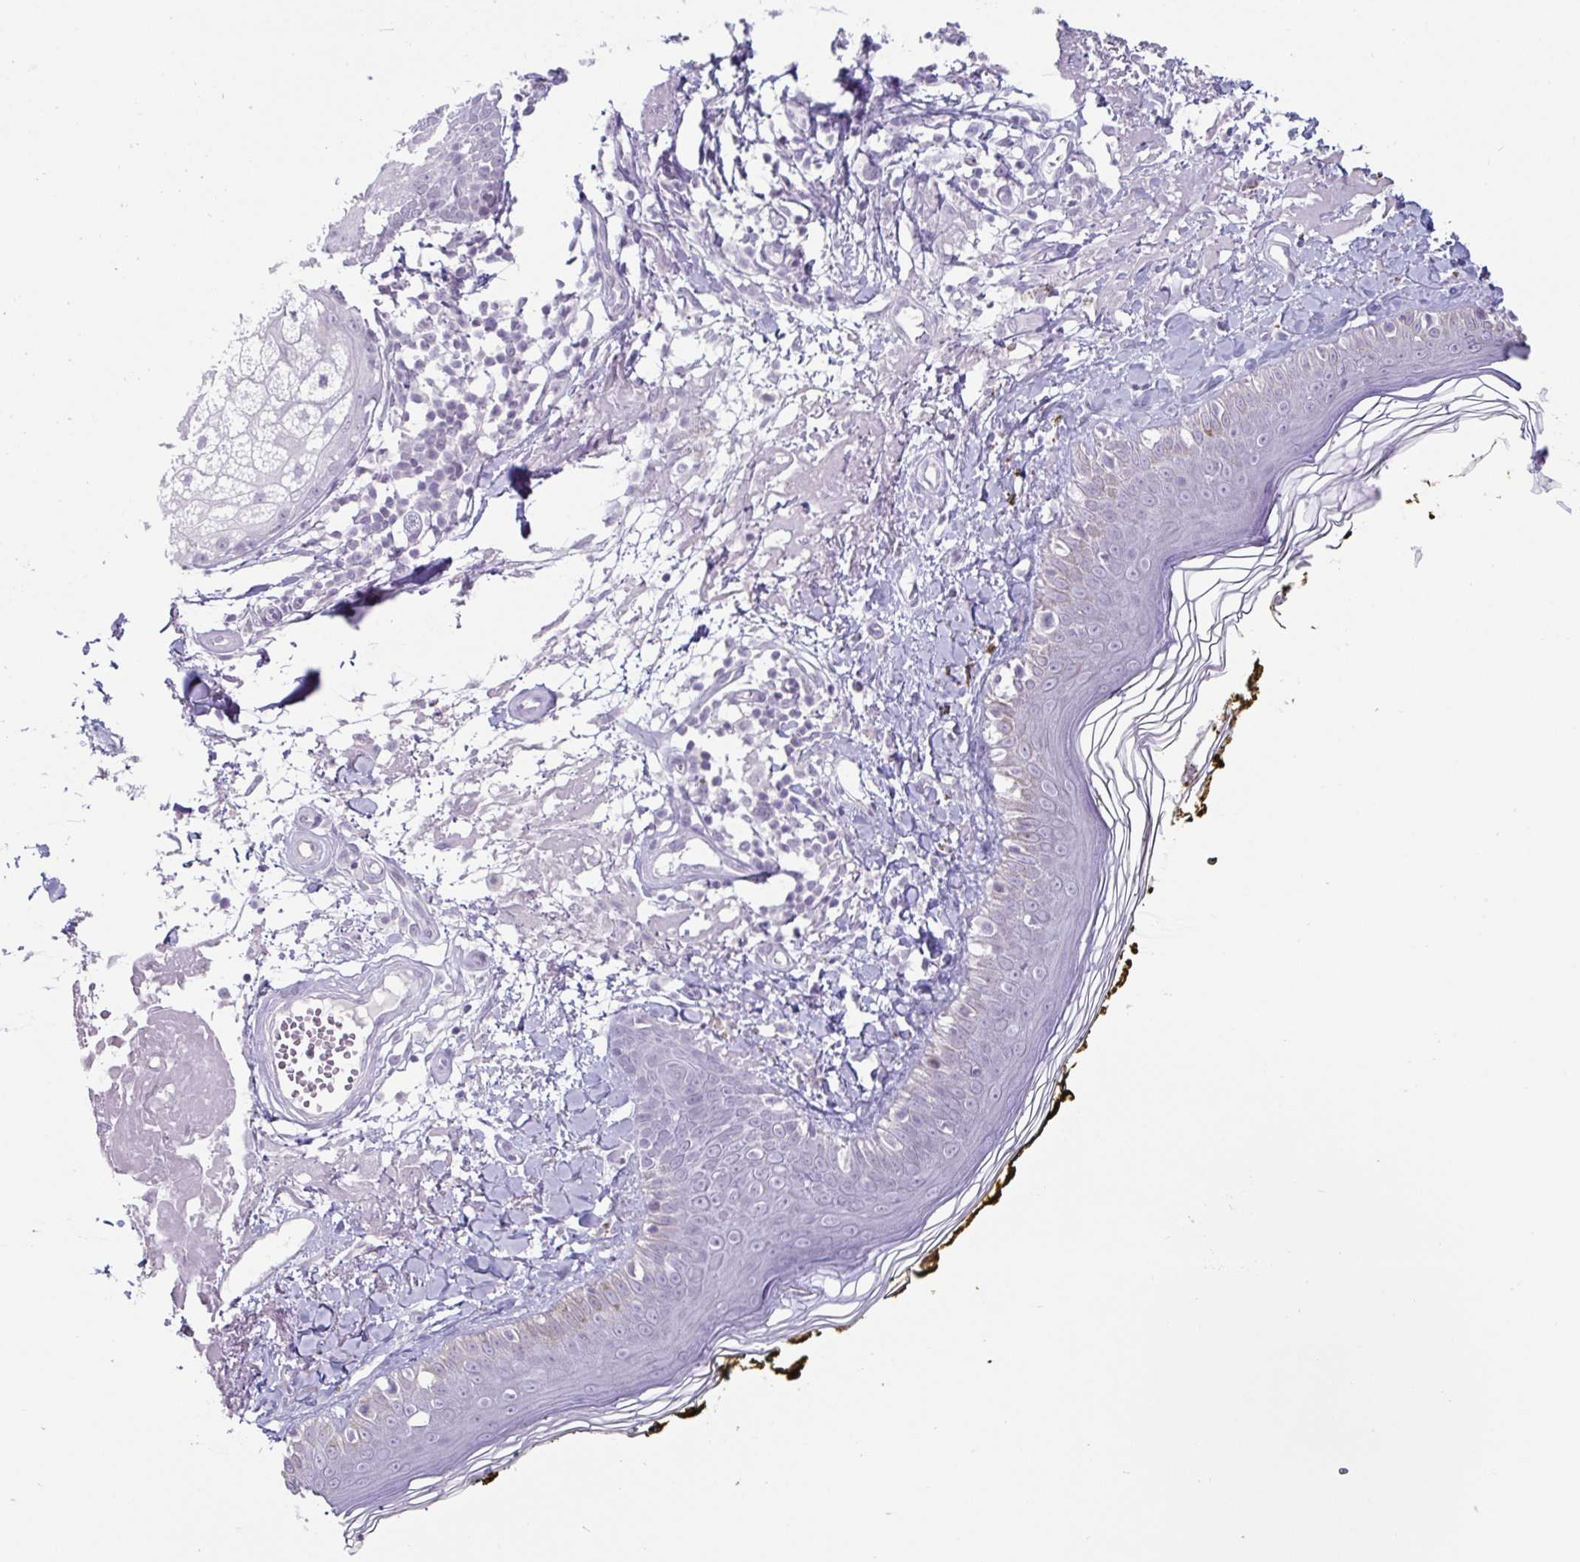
{"staining": {"intensity": "negative", "quantity": "none", "location": "none"}, "tissue": "skin", "cell_type": "Fibroblasts", "image_type": "normal", "snomed": [{"axis": "morphology", "description": "Normal tissue, NOS"}, {"axis": "topography", "description": "Skin"}], "caption": "Human skin stained for a protein using immunohistochemistry reveals no staining in fibroblasts.", "gene": "VSIG10L", "patient": {"sex": "male", "age": 76}}